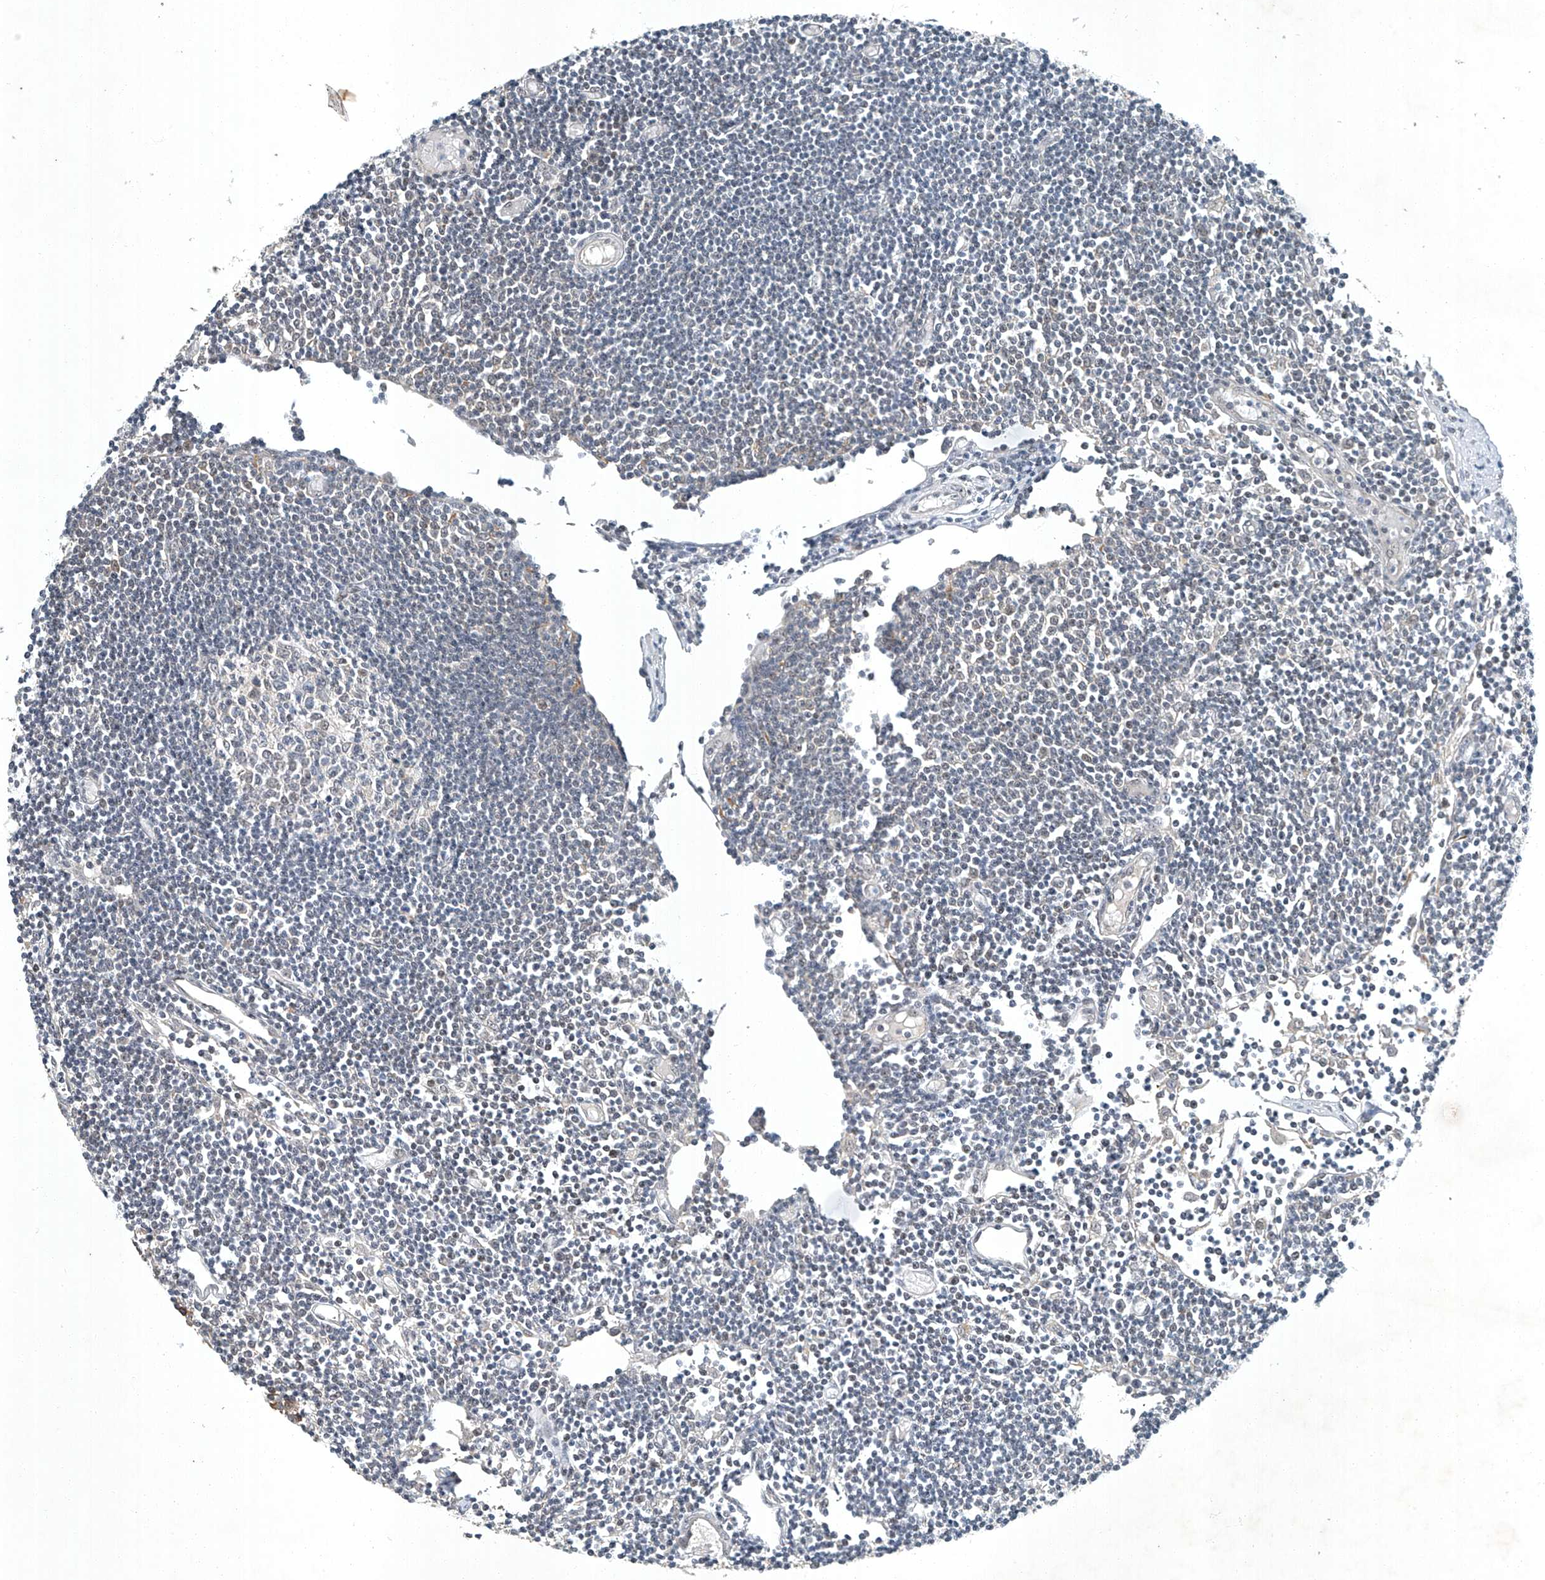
{"staining": {"intensity": "negative", "quantity": "none", "location": "none"}, "tissue": "lymph node", "cell_type": "Germinal center cells", "image_type": "normal", "snomed": [{"axis": "morphology", "description": "Normal tissue, NOS"}, {"axis": "topography", "description": "Lymph node"}], "caption": "The image exhibits no significant staining in germinal center cells of lymph node.", "gene": "TAF8", "patient": {"sex": "female", "age": 11}}